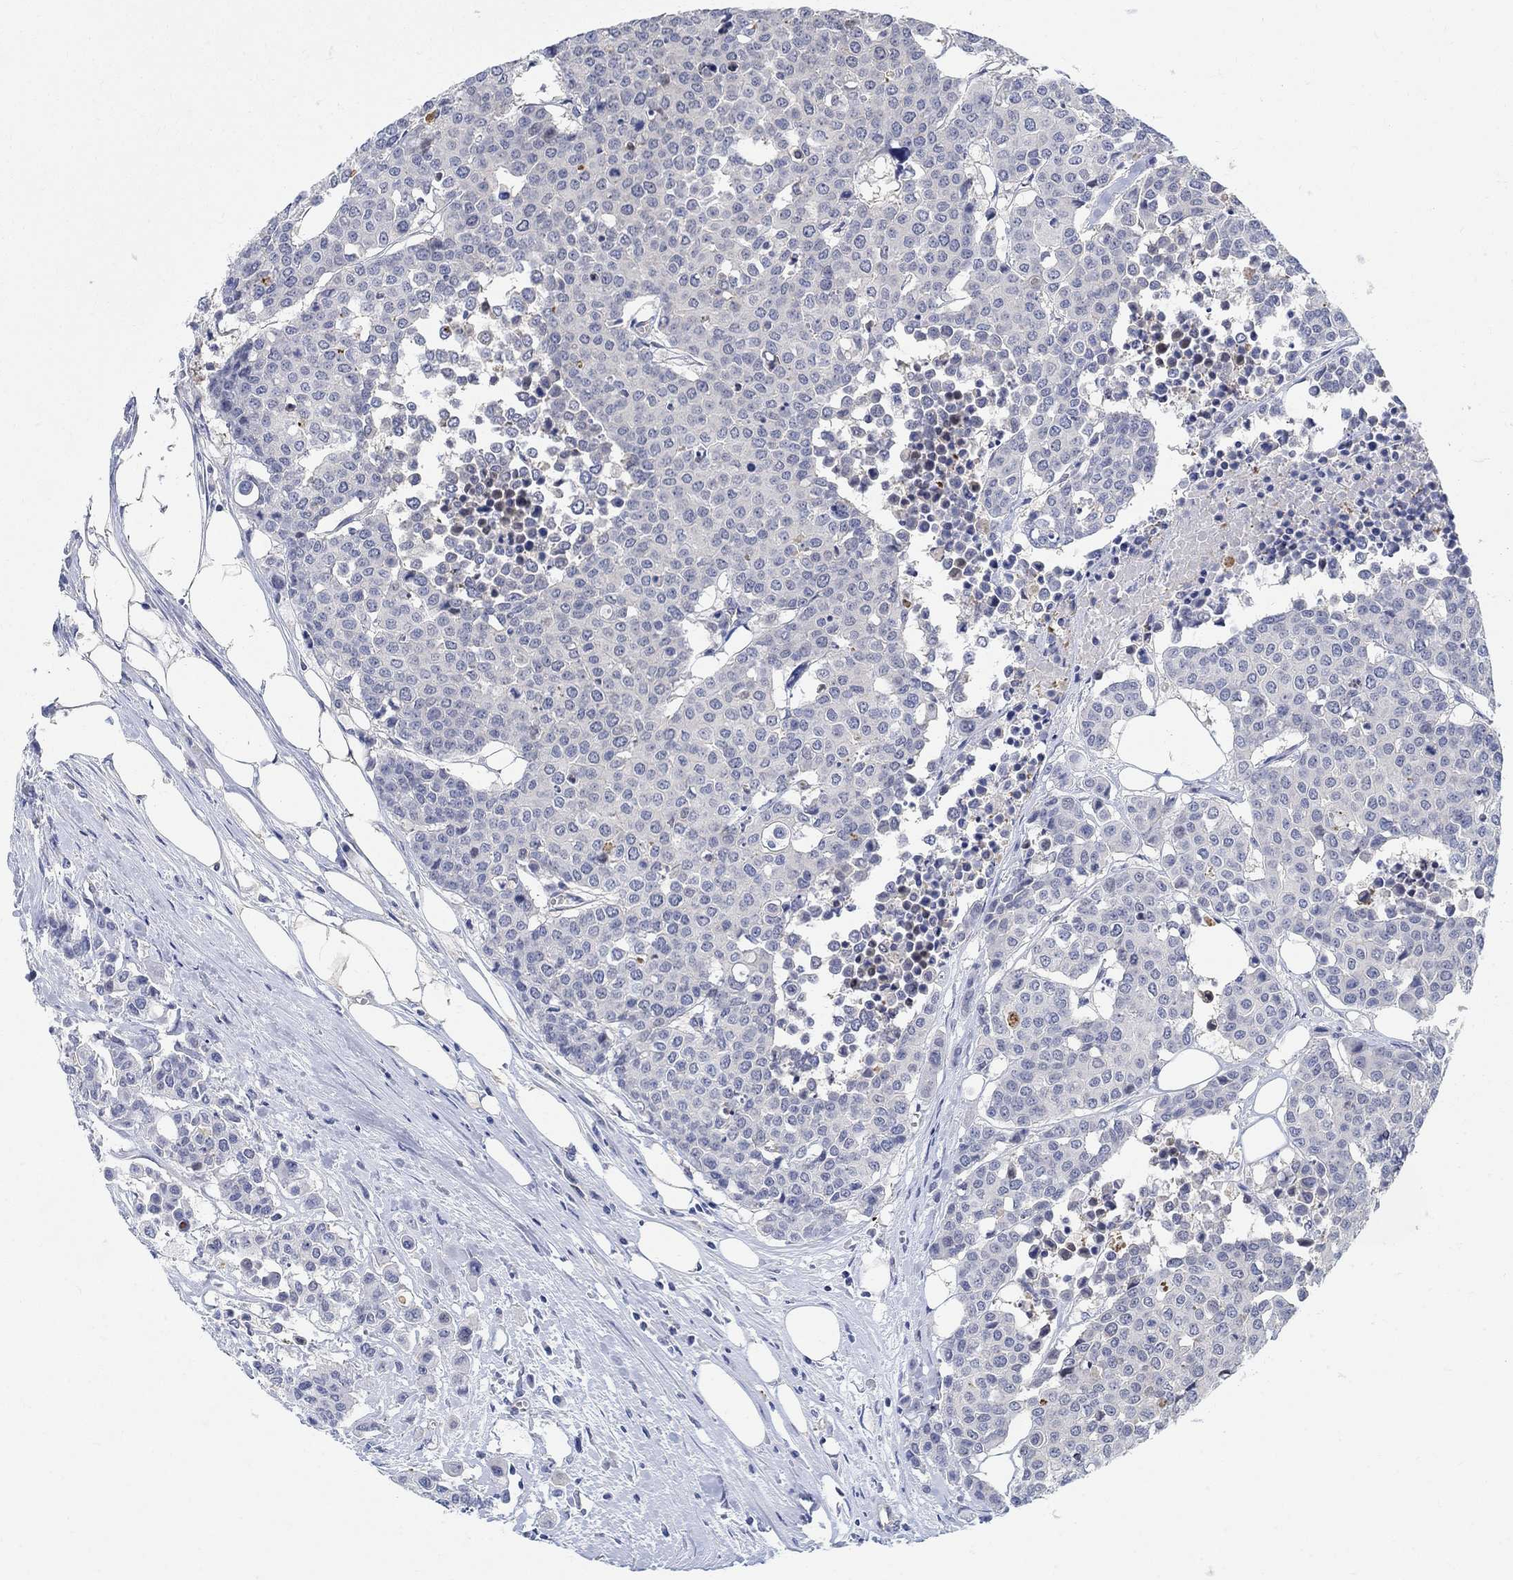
{"staining": {"intensity": "negative", "quantity": "none", "location": "none"}, "tissue": "carcinoid", "cell_type": "Tumor cells", "image_type": "cancer", "snomed": [{"axis": "morphology", "description": "Carcinoid, malignant, NOS"}, {"axis": "topography", "description": "Colon"}], "caption": "The immunohistochemistry image has no significant positivity in tumor cells of carcinoid tissue.", "gene": "PHF21B", "patient": {"sex": "male", "age": 81}}